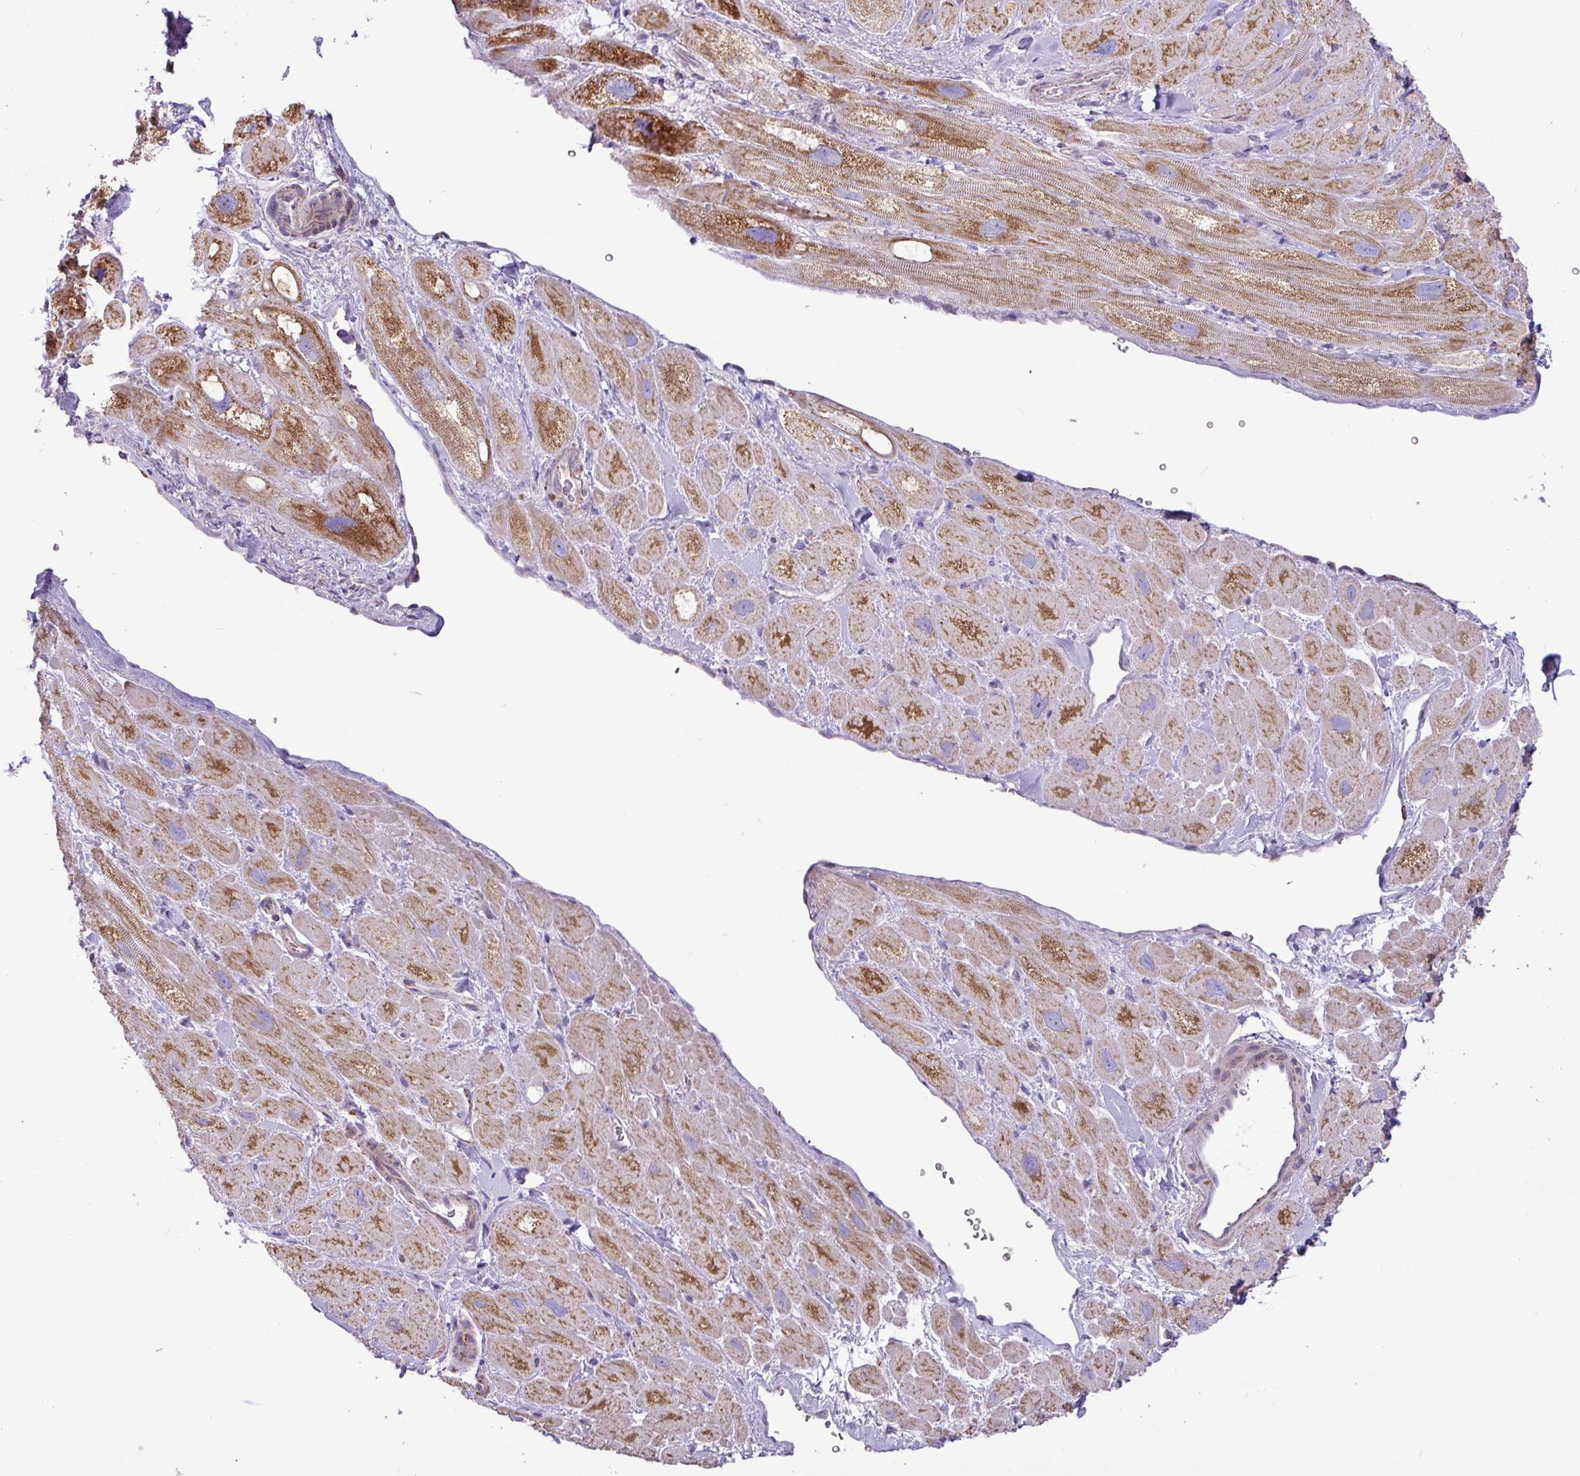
{"staining": {"intensity": "moderate", "quantity": ">75%", "location": "cytoplasmic/membranous"}, "tissue": "heart muscle", "cell_type": "Cardiomyocytes", "image_type": "normal", "snomed": [{"axis": "morphology", "description": "Normal tissue, NOS"}, {"axis": "topography", "description": "Heart"}], "caption": "Moderate cytoplasmic/membranous staining is present in approximately >75% of cardiomyocytes in normal heart muscle. (DAB IHC, brown staining for protein, blue staining for nuclei).", "gene": "RTL3", "patient": {"sex": "male", "age": 49}}